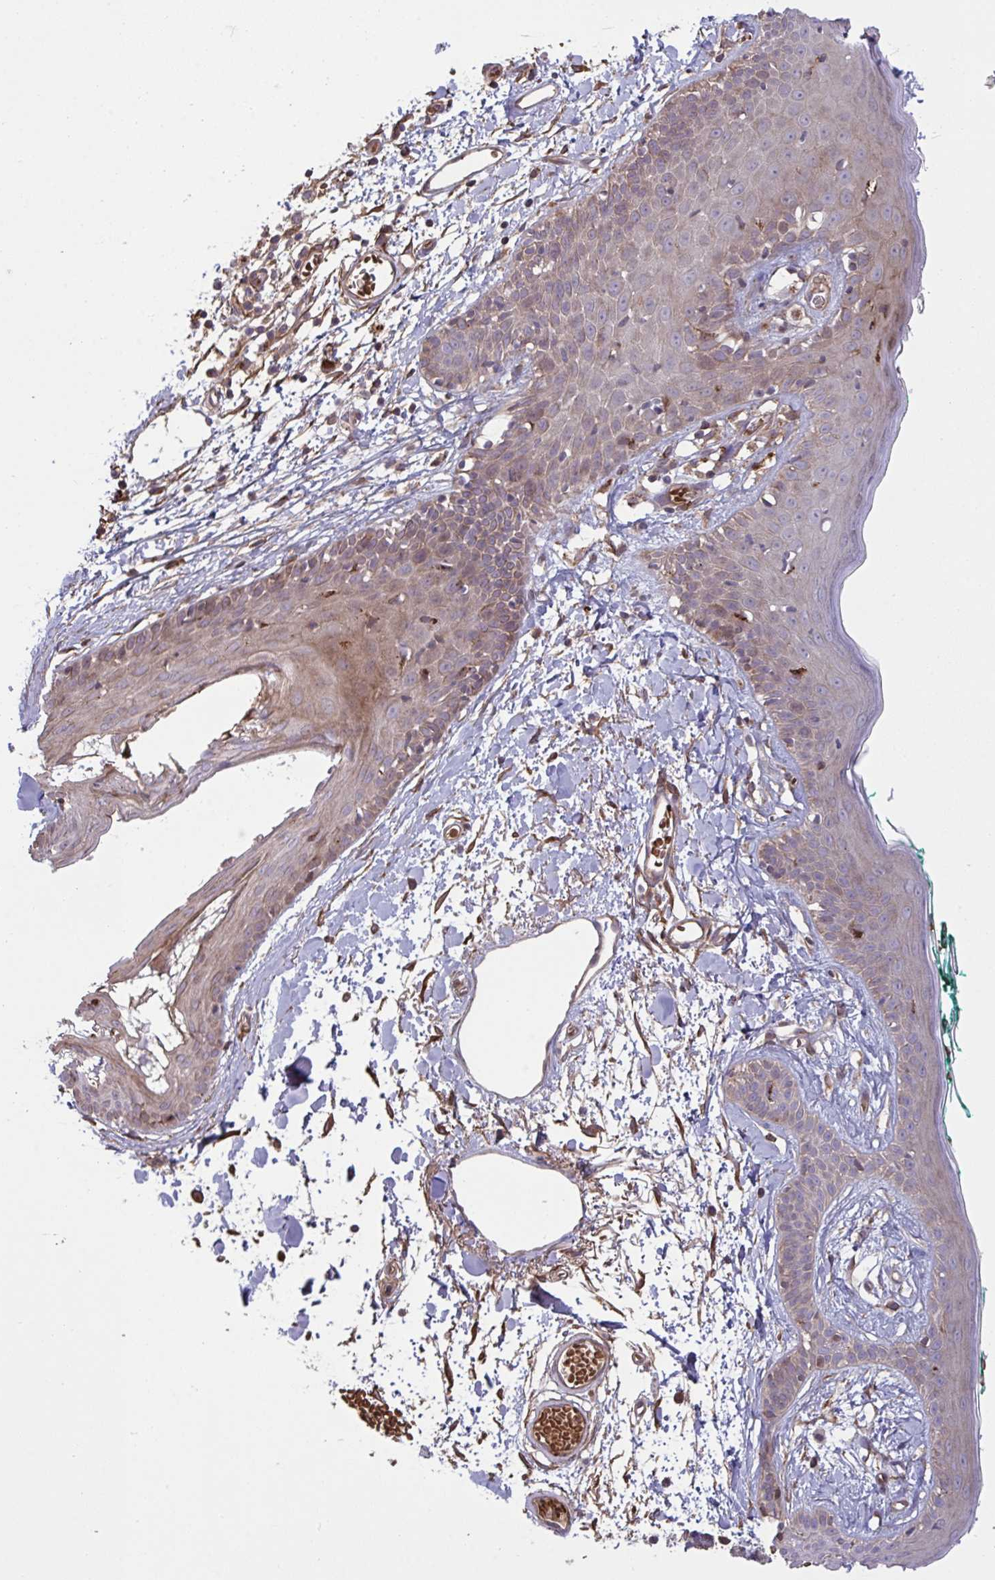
{"staining": {"intensity": "moderate", "quantity": ">75%", "location": "cytoplasmic/membranous"}, "tissue": "skin", "cell_type": "Fibroblasts", "image_type": "normal", "snomed": [{"axis": "morphology", "description": "Normal tissue, NOS"}, {"axis": "topography", "description": "Skin"}], "caption": "The immunohistochemical stain shows moderate cytoplasmic/membranous positivity in fibroblasts of unremarkable skin.", "gene": "IL1R1", "patient": {"sex": "male", "age": 79}}